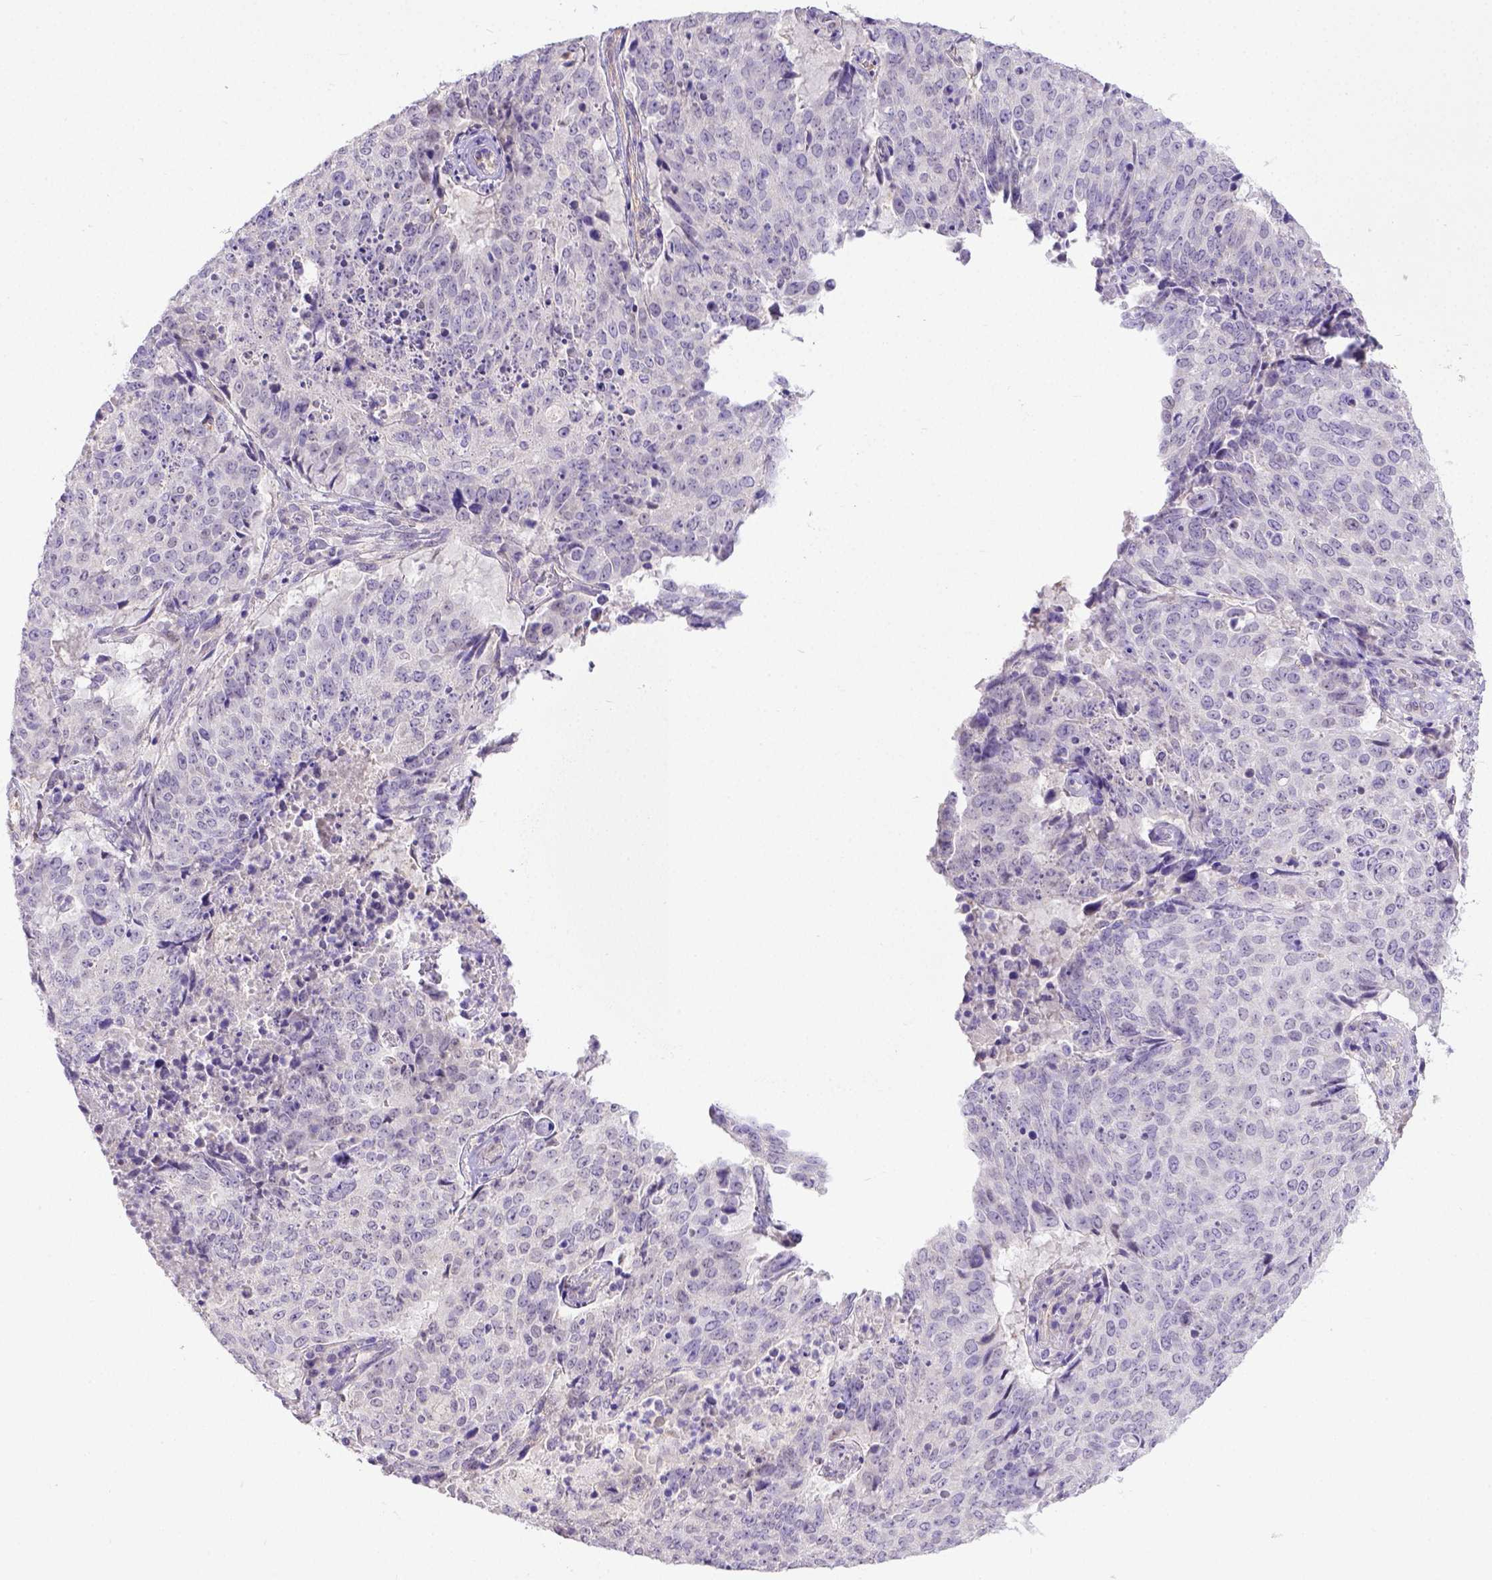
{"staining": {"intensity": "negative", "quantity": "none", "location": "none"}, "tissue": "lung cancer", "cell_type": "Tumor cells", "image_type": "cancer", "snomed": [{"axis": "morphology", "description": "Normal tissue, NOS"}, {"axis": "morphology", "description": "Squamous cell carcinoma, NOS"}, {"axis": "topography", "description": "Bronchus"}, {"axis": "topography", "description": "Lung"}], "caption": "Tumor cells show no significant protein positivity in lung cancer.", "gene": "BTN1A1", "patient": {"sex": "male", "age": 64}}